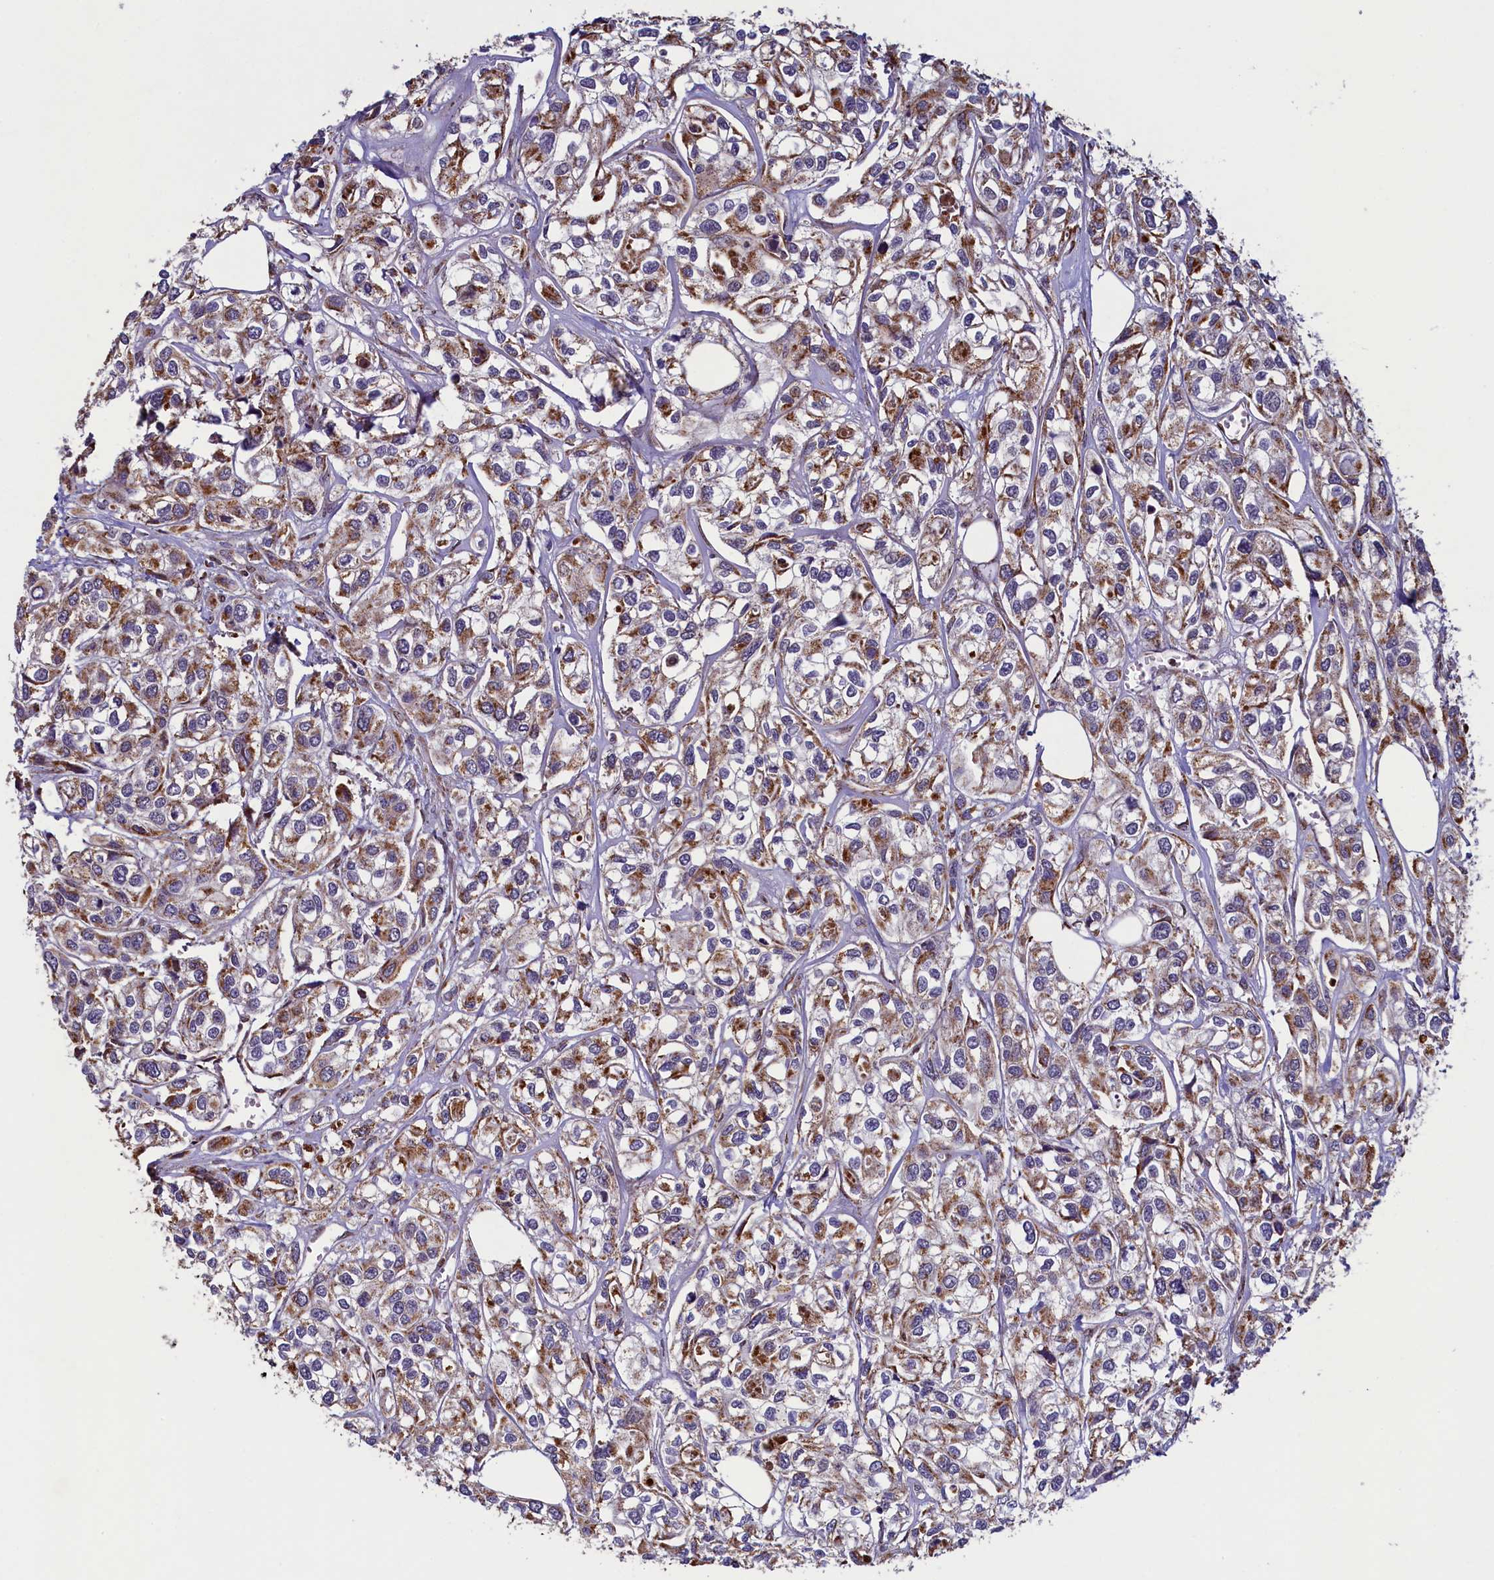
{"staining": {"intensity": "moderate", "quantity": ">75%", "location": "cytoplasmic/membranous"}, "tissue": "urothelial cancer", "cell_type": "Tumor cells", "image_type": "cancer", "snomed": [{"axis": "morphology", "description": "Urothelial carcinoma, High grade"}, {"axis": "topography", "description": "Urinary bladder"}], "caption": "Immunohistochemistry (DAB (3,3'-diaminobenzidine)) staining of human urothelial carcinoma (high-grade) reveals moderate cytoplasmic/membranous protein expression in approximately >75% of tumor cells. Nuclei are stained in blue.", "gene": "ZNF577", "patient": {"sex": "male", "age": 67}}